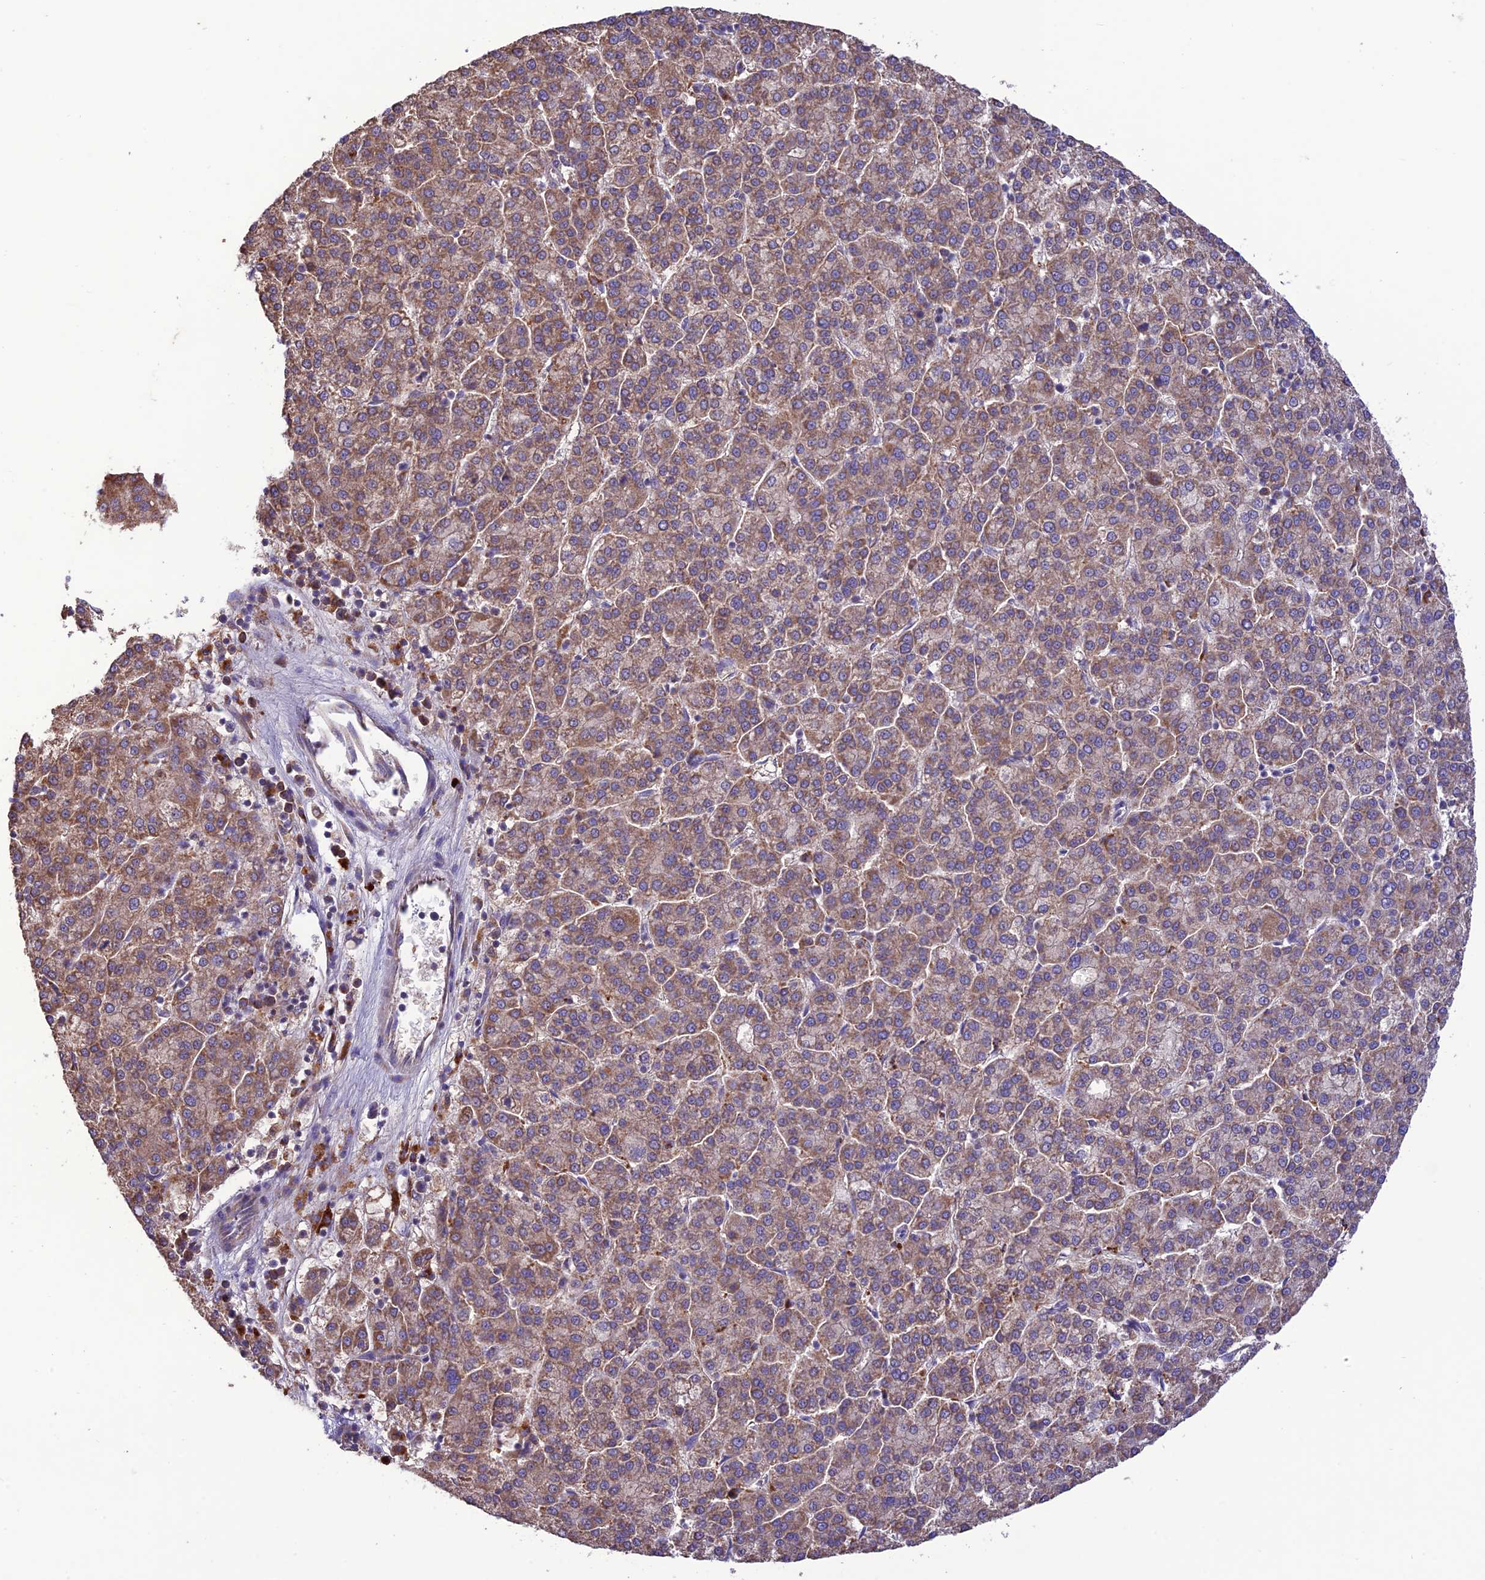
{"staining": {"intensity": "moderate", "quantity": "25%-75%", "location": "cytoplasmic/membranous"}, "tissue": "liver cancer", "cell_type": "Tumor cells", "image_type": "cancer", "snomed": [{"axis": "morphology", "description": "Carcinoma, Hepatocellular, NOS"}, {"axis": "topography", "description": "Liver"}], "caption": "Immunohistochemical staining of human liver hepatocellular carcinoma shows medium levels of moderate cytoplasmic/membranous protein staining in approximately 25%-75% of tumor cells.", "gene": "NDUFAF1", "patient": {"sex": "female", "age": 58}}